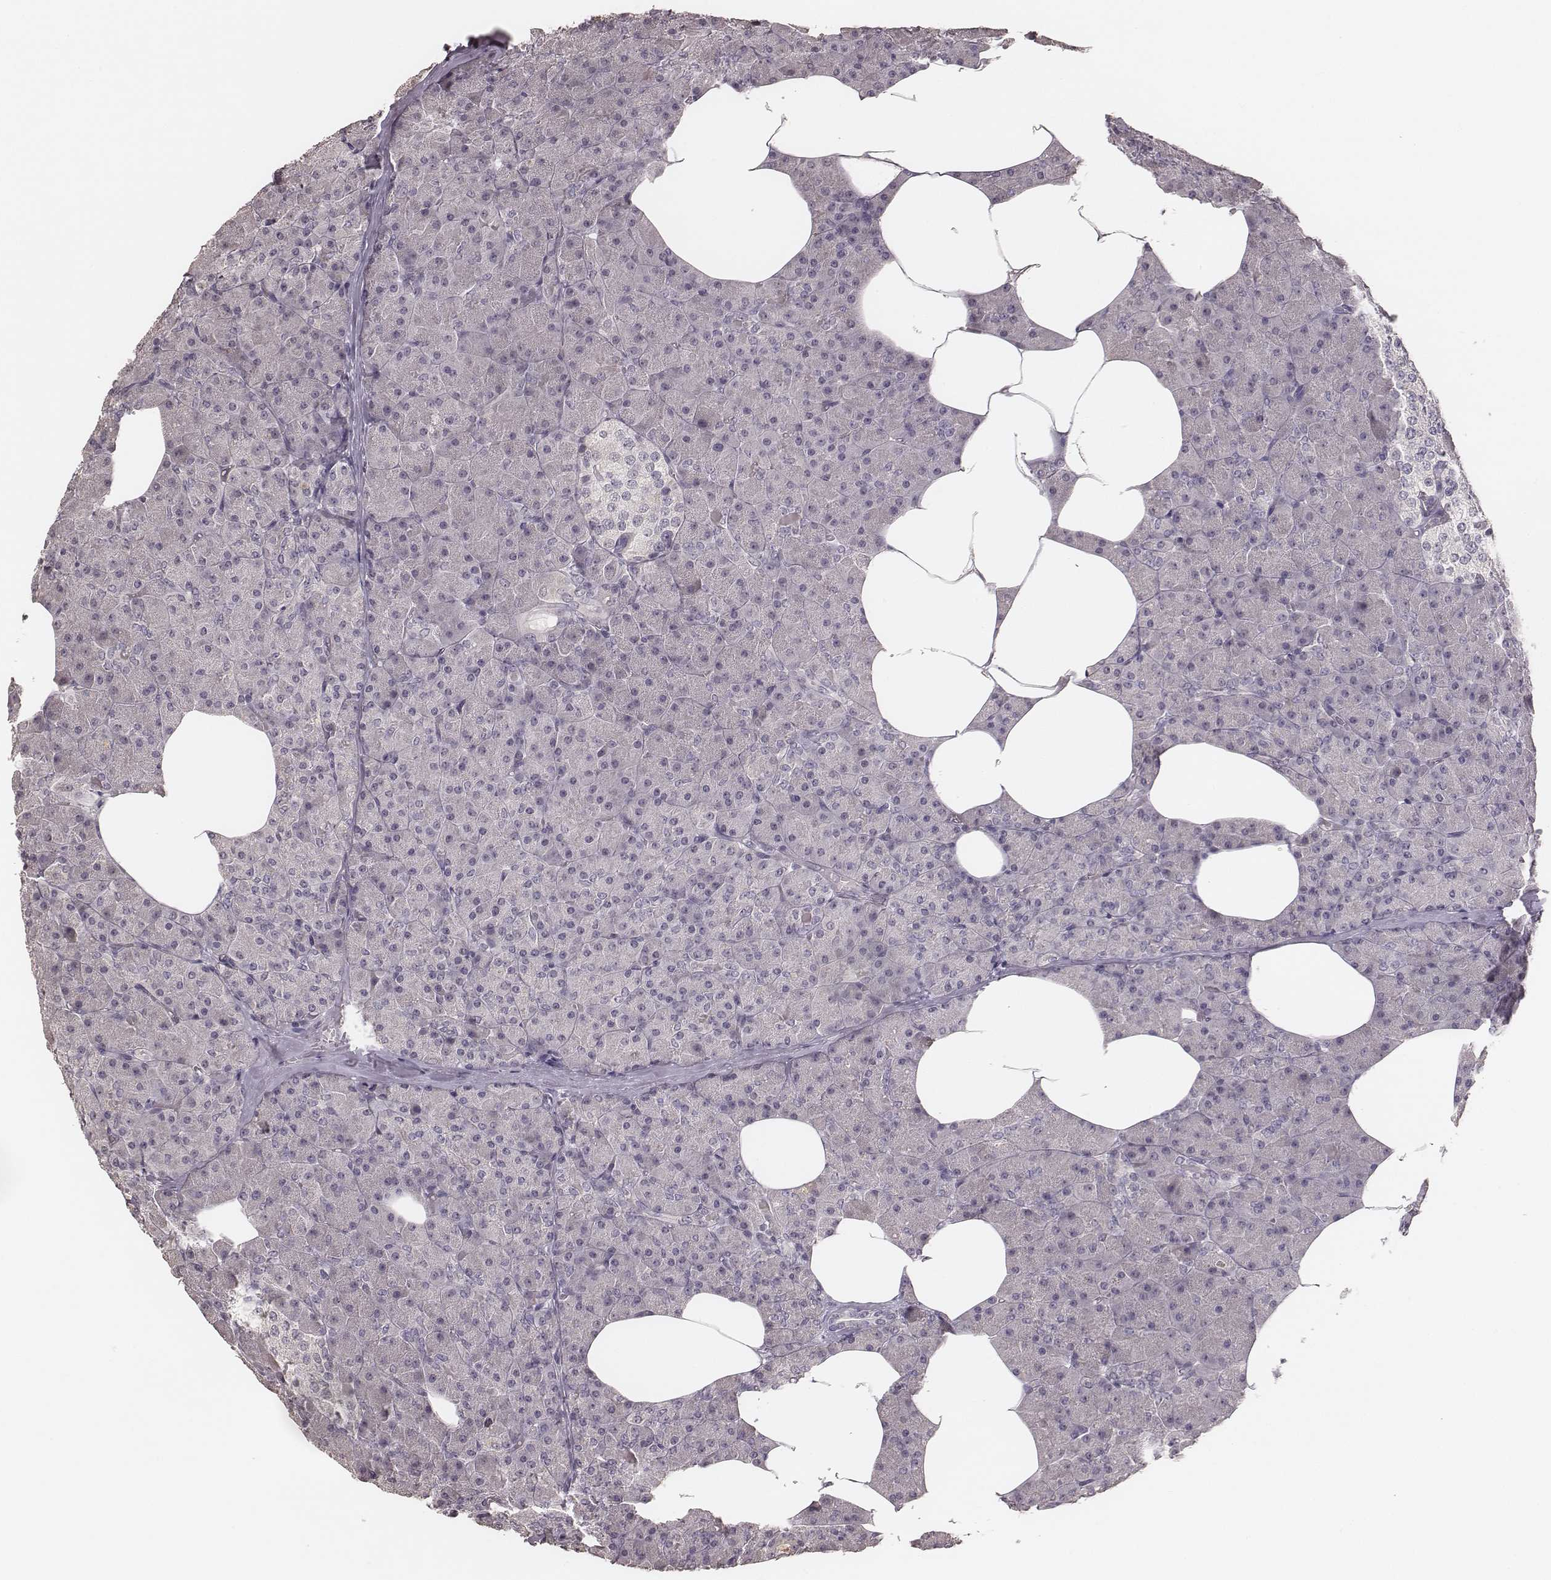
{"staining": {"intensity": "negative", "quantity": "none", "location": "none"}, "tissue": "pancreas", "cell_type": "Exocrine glandular cells", "image_type": "normal", "snomed": [{"axis": "morphology", "description": "Normal tissue, NOS"}, {"axis": "topography", "description": "Pancreas"}], "caption": "DAB immunohistochemical staining of normal pancreas shows no significant positivity in exocrine glandular cells. The staining was performed using DAB to visualize the protein expression in brown, while the nuclei were stained in blue with hematoxylin (Magnification: 20x).", "gene": "LY6K", "patient": {"sex": "female", "age": 45}}